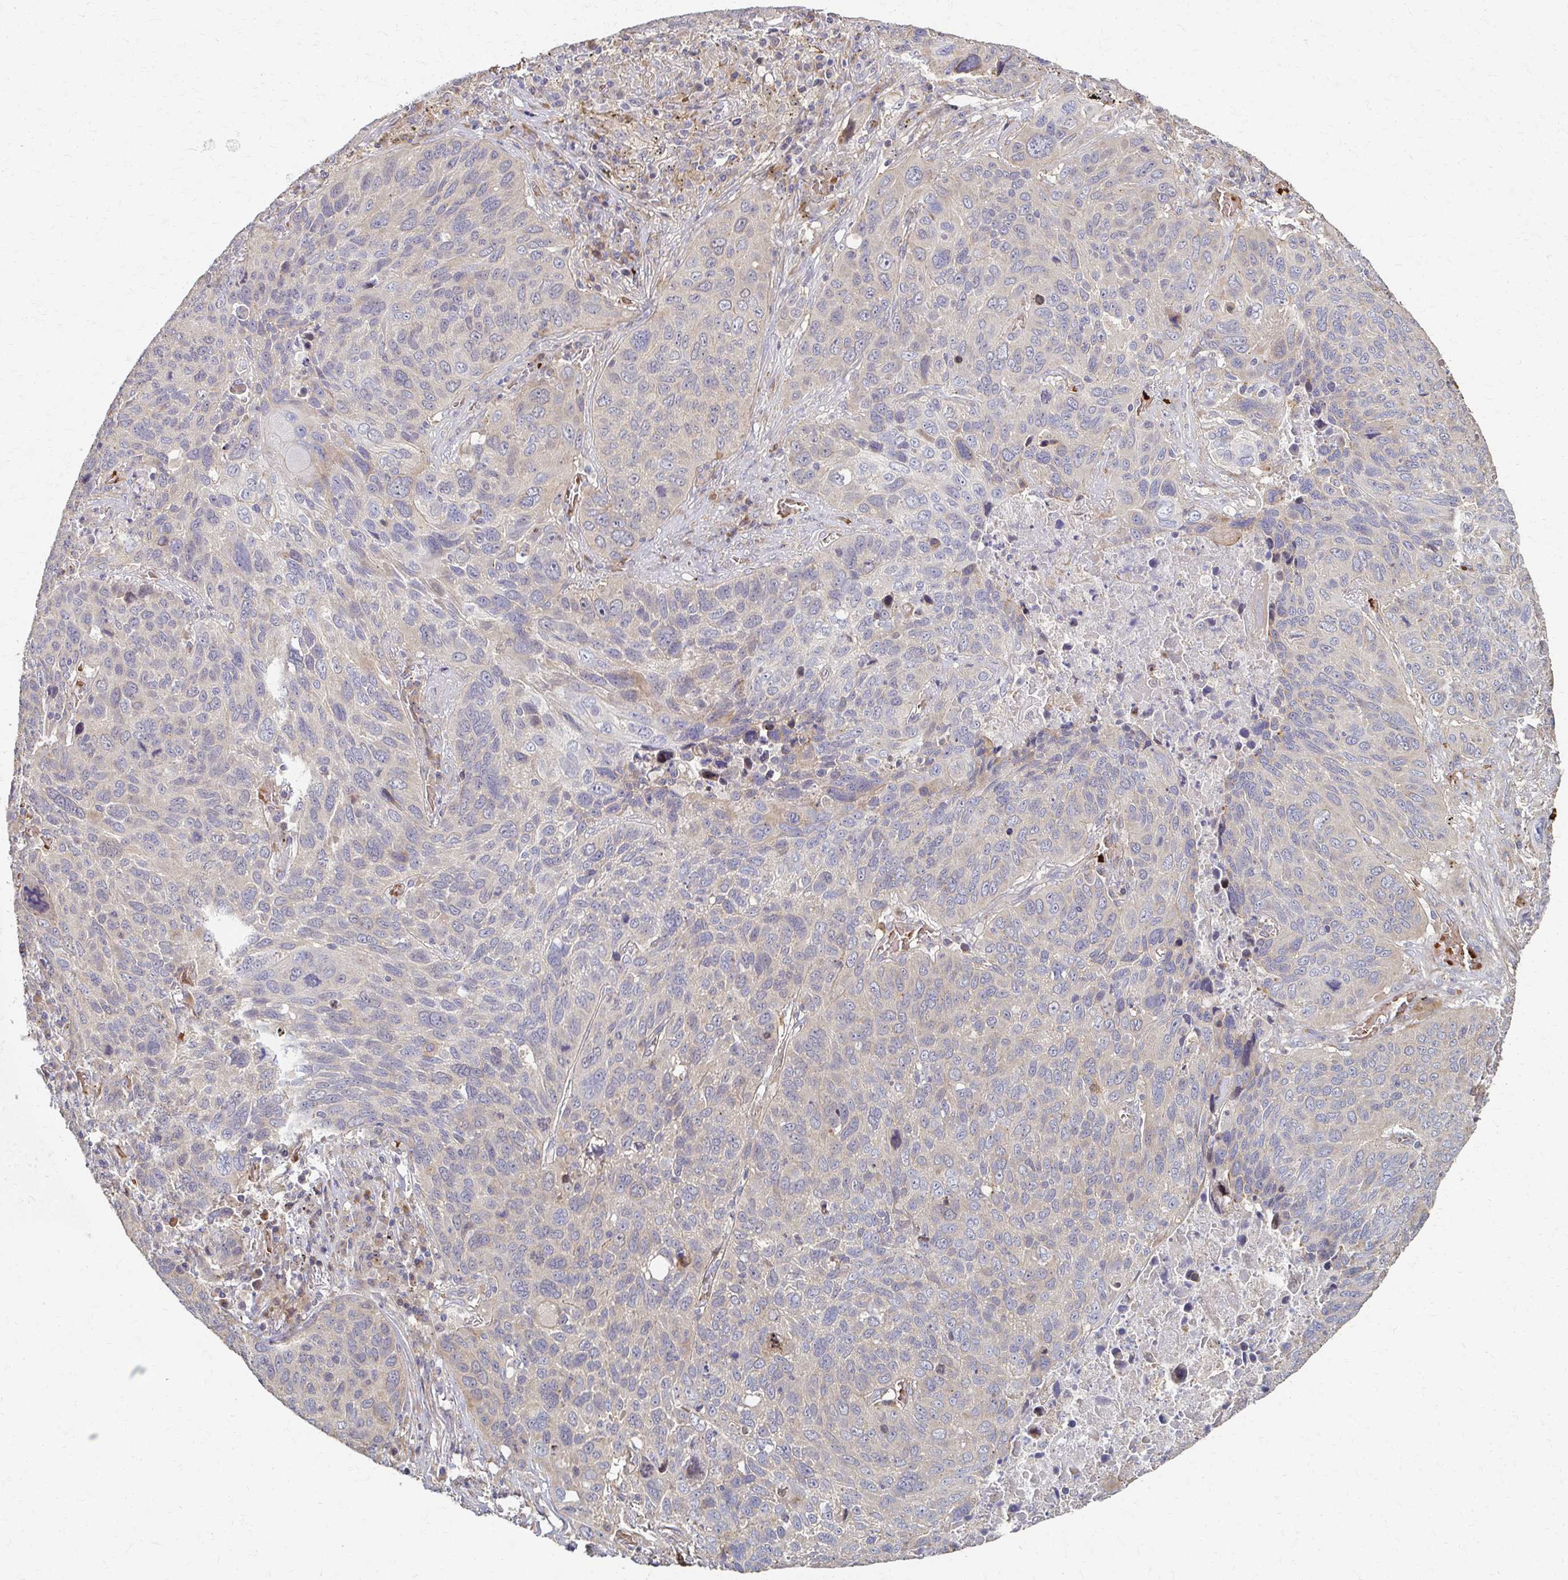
{"staining": {"intensity": "moderate", "quantity": "<25%", "location": "cytoplasmic/membranous"}, "tissue": "lung cancer", "cell_type": "Tumor cells", "image_type": "cancer", "snomed": [{"axis": "morphology", "description": "Squamous cell carcinoma, NOS"}, {"axis": "topography", "description": "Lung"}], "caption": "Tumor cells reveal low levels of moderate cytoplasmic/membranous expression in approximately <25% of cells in lung squamous cell carcinoma. The staining was performed using DAB, with brown indicating positive protein expression. Nuclei are stained blue with hematoxylin.", "gene": "SKA2", "patient": {"sex": "male", "age": 68}}